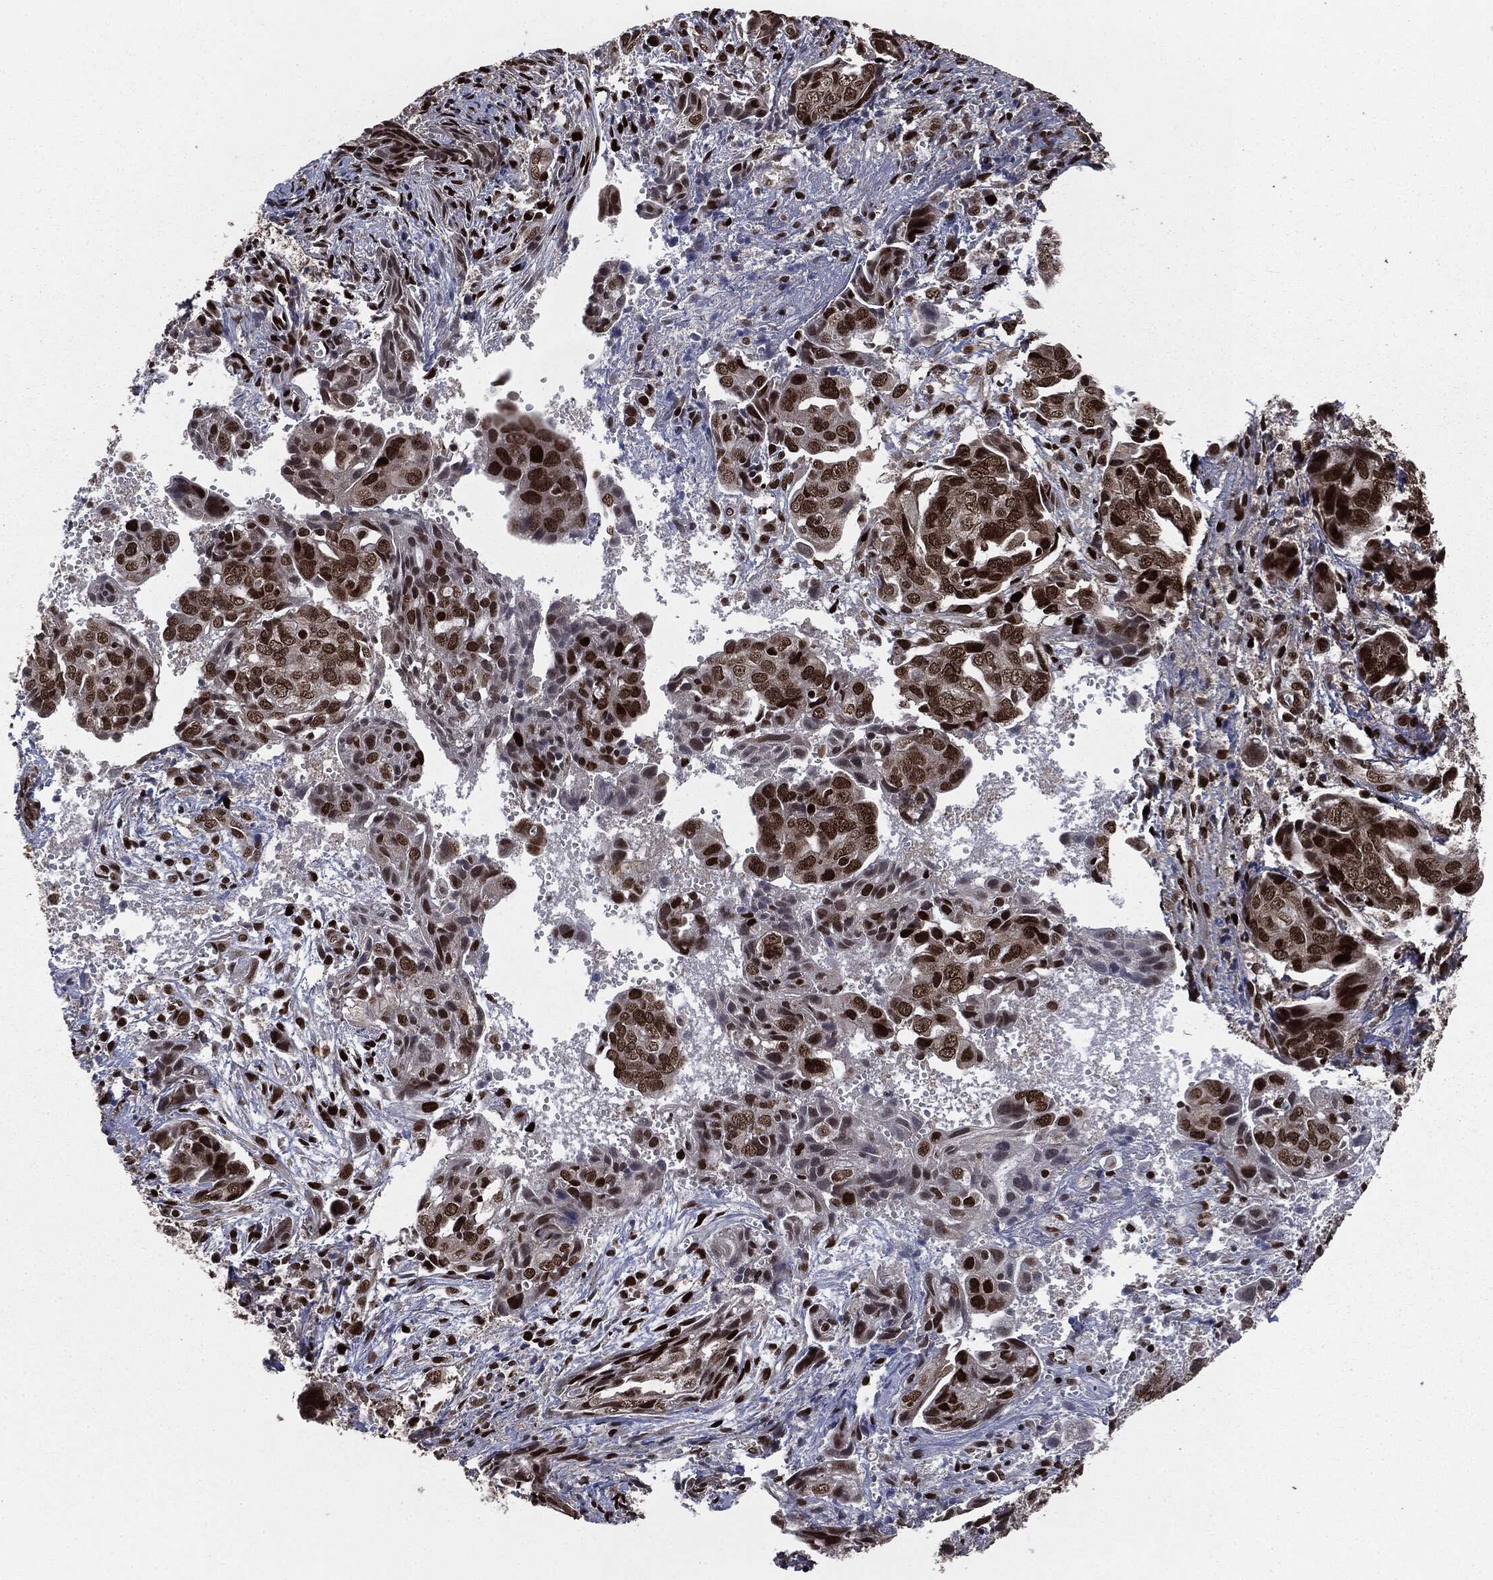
{"staining": {"intensity": "strong", "quantity": ">75%", "location": "nuclear"}, "tissue": "ovarian cancer", "cell_type": "Tumor cells", "image_type": "cancer", "snomed": [{"axis": "morphology", "description": "Carcinoma, endometroid"}, {"axis": "topography", "description": "Ovary"}], "caption": "DAB immunohistochemical staining of human ovarian cancer exhibits strong nuclear protein expression in about >75% of tumor cells. (DAB (3,3'-diaminobenzidine) = brown stain, brightfield microscopy at high magnification).", "gene": "DVL2", "patient": {"sex": "female", "age": 70}}